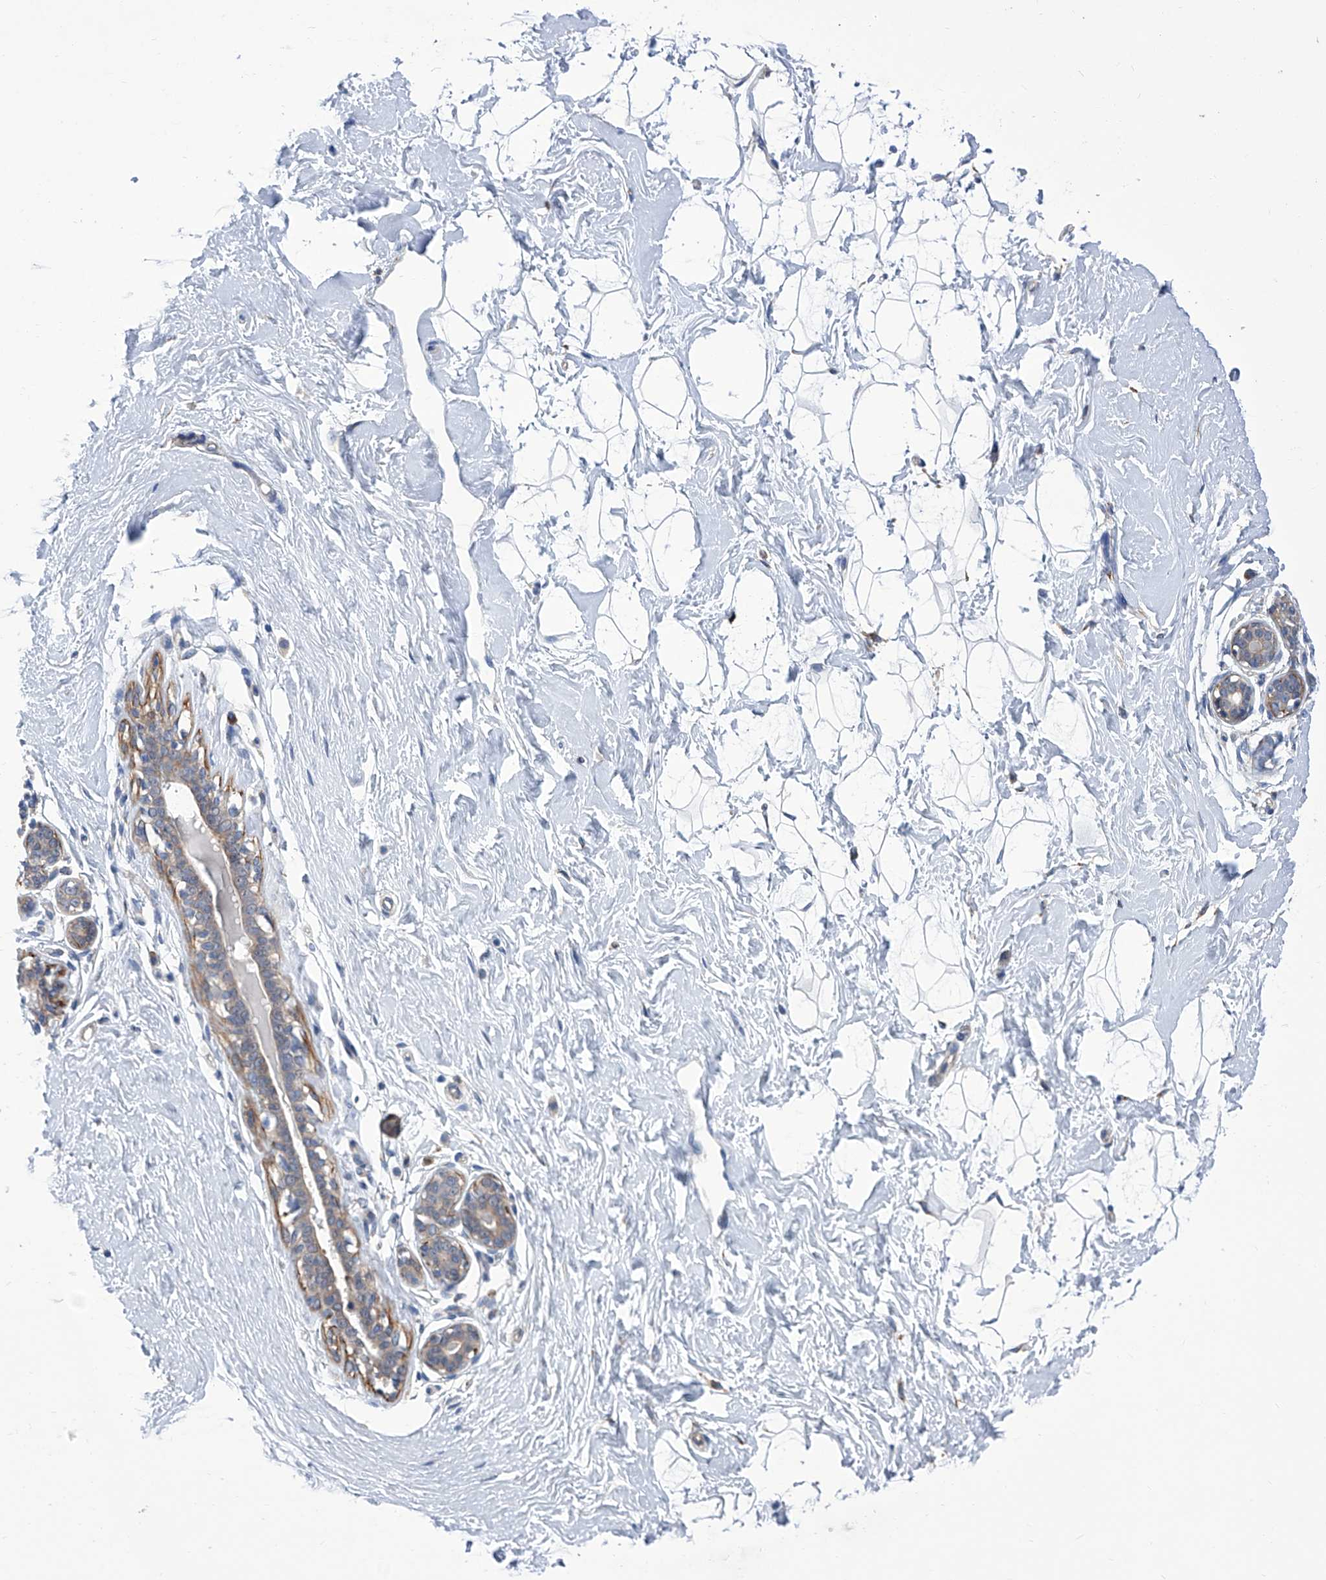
{"staining": {"intensity": "negative", "quantity": "none", "location": "none"}, "tissue": "breast", "cell_type": "Adipocytes", "image_type": "normal", "snomed": [{"axis": "morphology", "description": "Normal tissue, NOS"}, {"axis": "morphology", "description": "Adenoma, NOS"}, {"axis": "topography", "description": "Breast"}], "caption": "Immunohistochemistry (IHC) photomicrograph of benign human breast stained for a protein (brown), which shows no expression in adipocytes.", "gene": "SMS", "patient": {"sex": "female", "age": 23}}